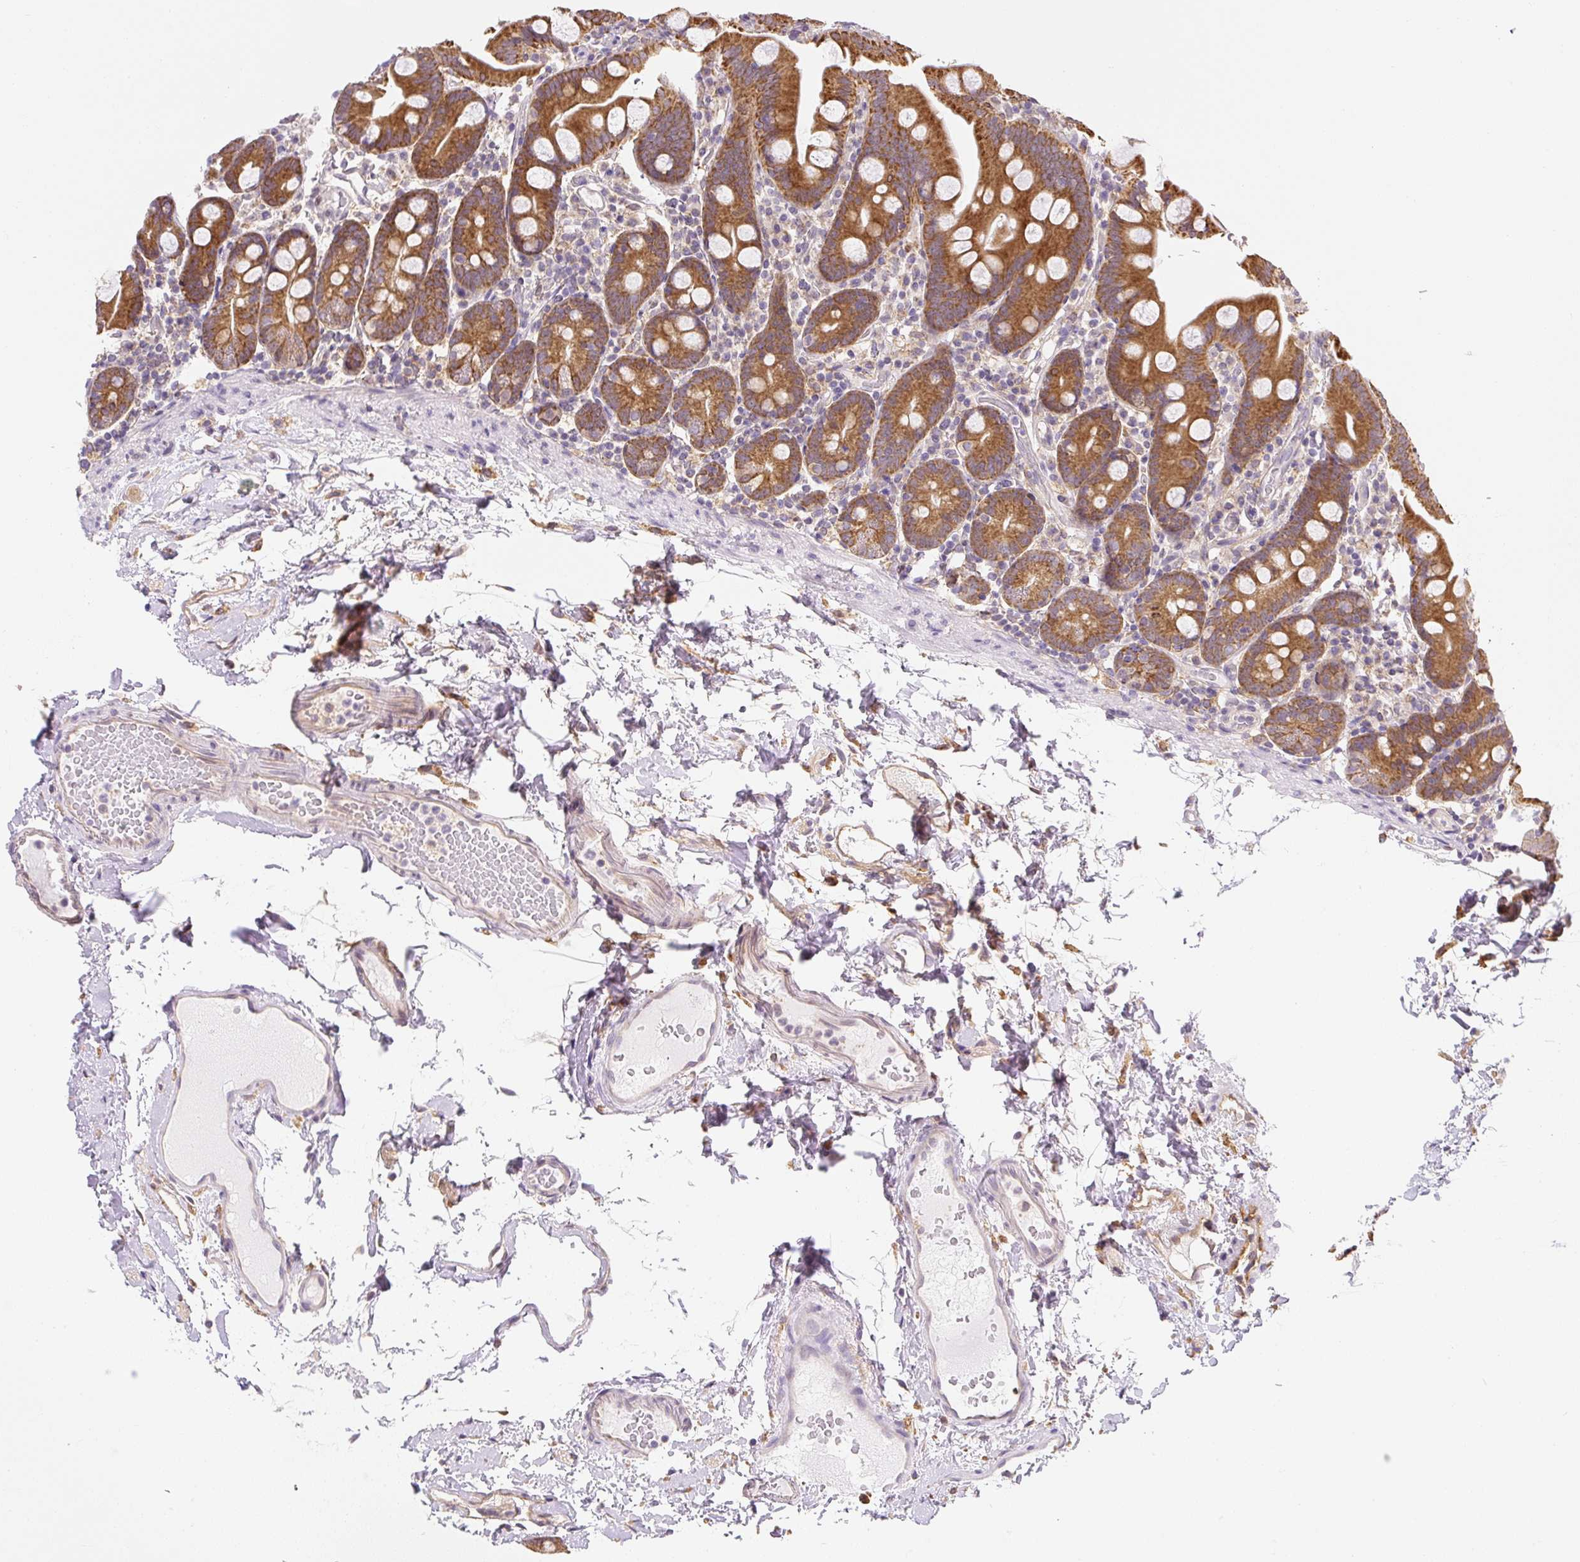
{"staining": {"intensity": "strong", "quantity": ">75%", "location": "cytoplasmic/membranous"}, "tissue": "small intestine", "cell_type": "Glandular cells", "image_type": "normal", "snomed": [{"axis": "morphology", "description": "Normal tissue, NOS"}, {"axis": "topography", "description": "Small intestine"}], "caption": "Brown immunohistochemical staining in benign small intestine exhibits strong cytoplasmic/membranous expression in about >75% of glandular cells.", "gene": "PLA2G4A", "patient": {"sex": "female", "age": 68}}